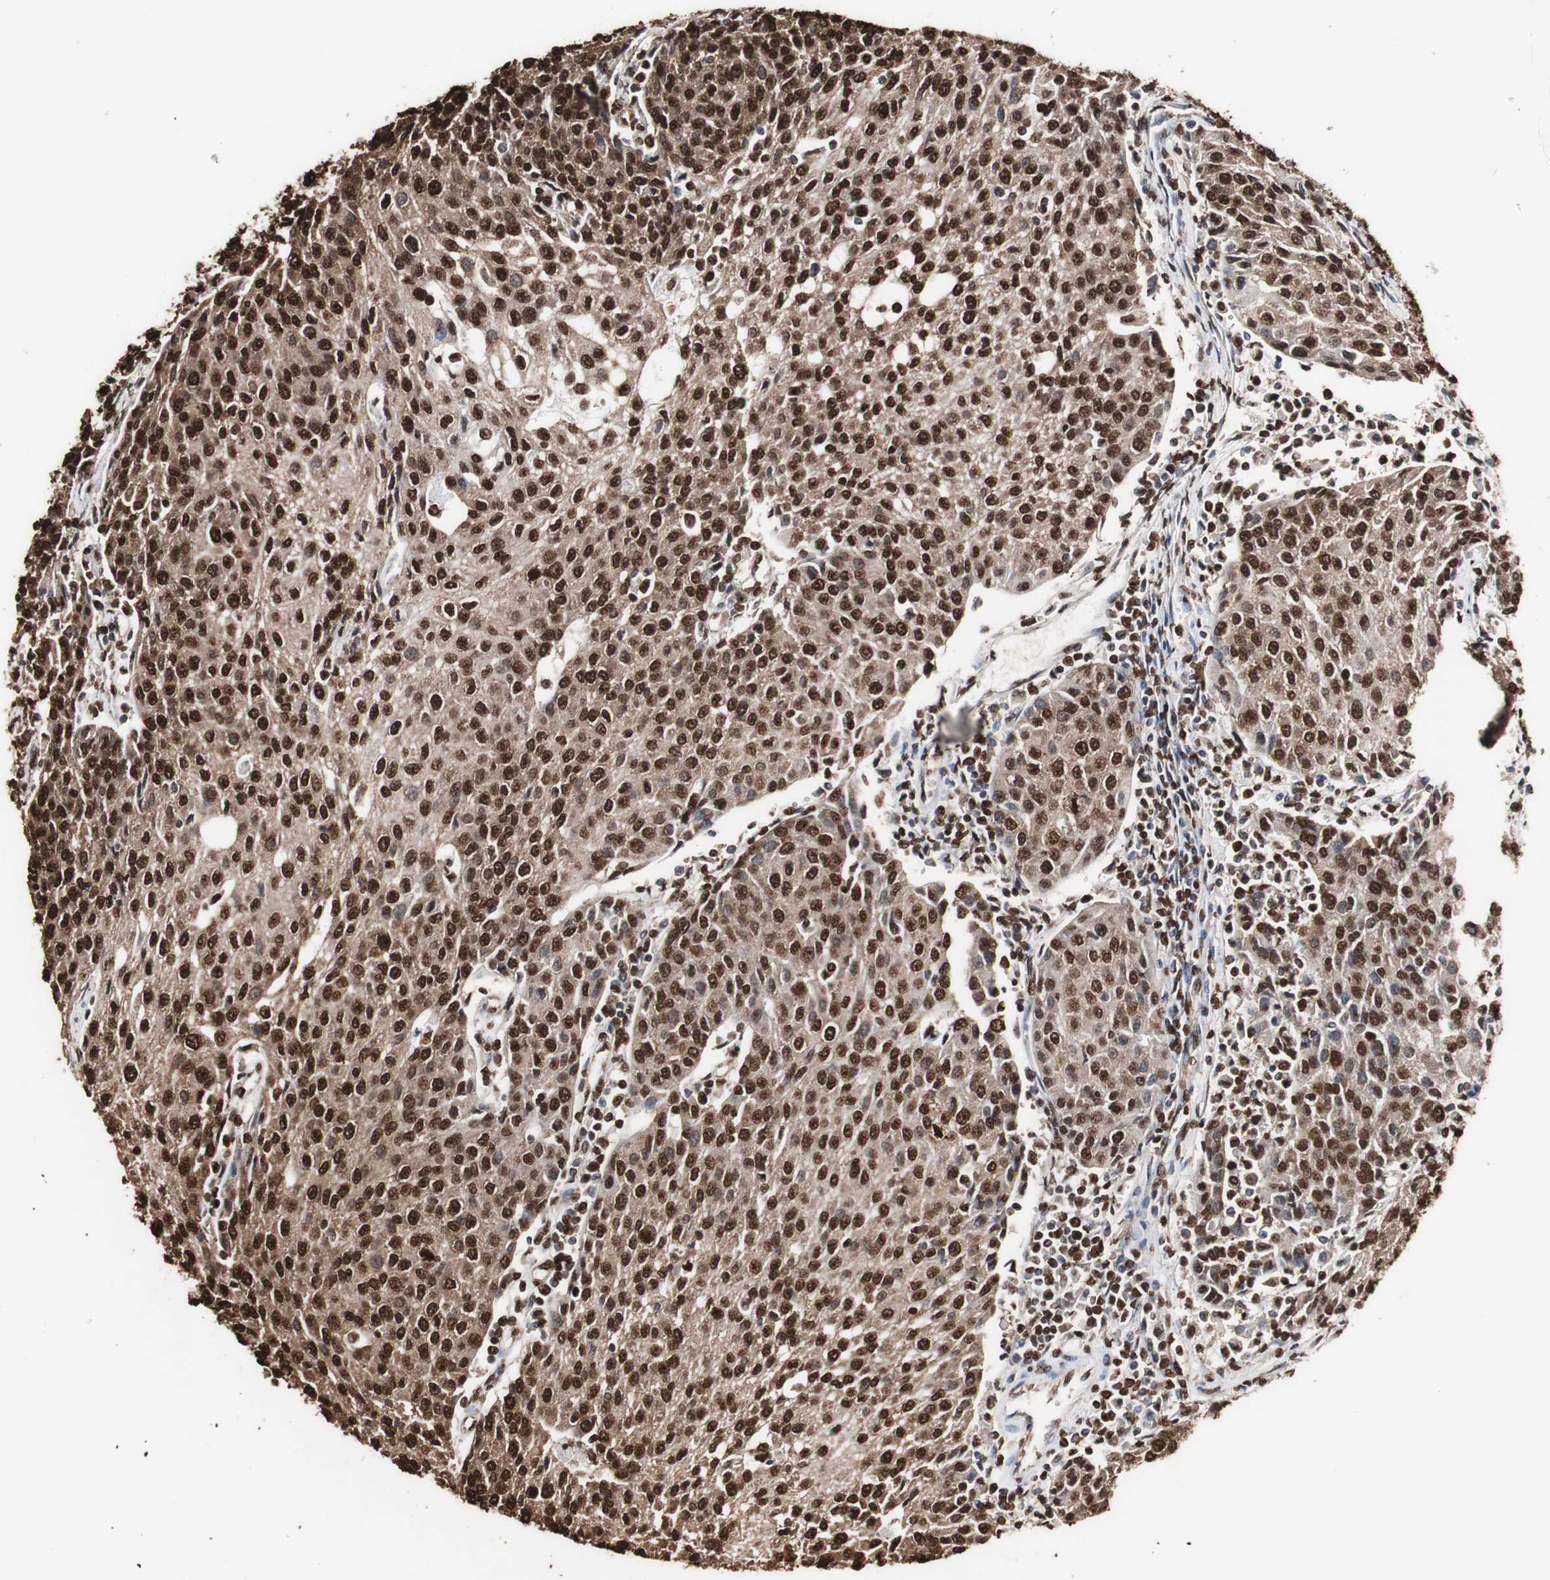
{"staining": {"intensity": "strong", "quantity": "25%-75%", "location": "cytoplasmic/membranous,nuclear"}, "tissue": "urothelial cancer", "cell_type": "Tumor cells", "image_type": "cancer", "snomed": [{"axis": "morphology", "description": "Urothelial carcinoma, High grade"}, {"axis": "topography", "description": "Urinary bladder"}], "caption": "Protein staining shows strong cytoplasmic/membranous and nuclear staining in approximately 25%-75% of tumor cells in urothelial cancer.", "gene": "PIDD1", "patient": {"sex": "female", "age": 85}}